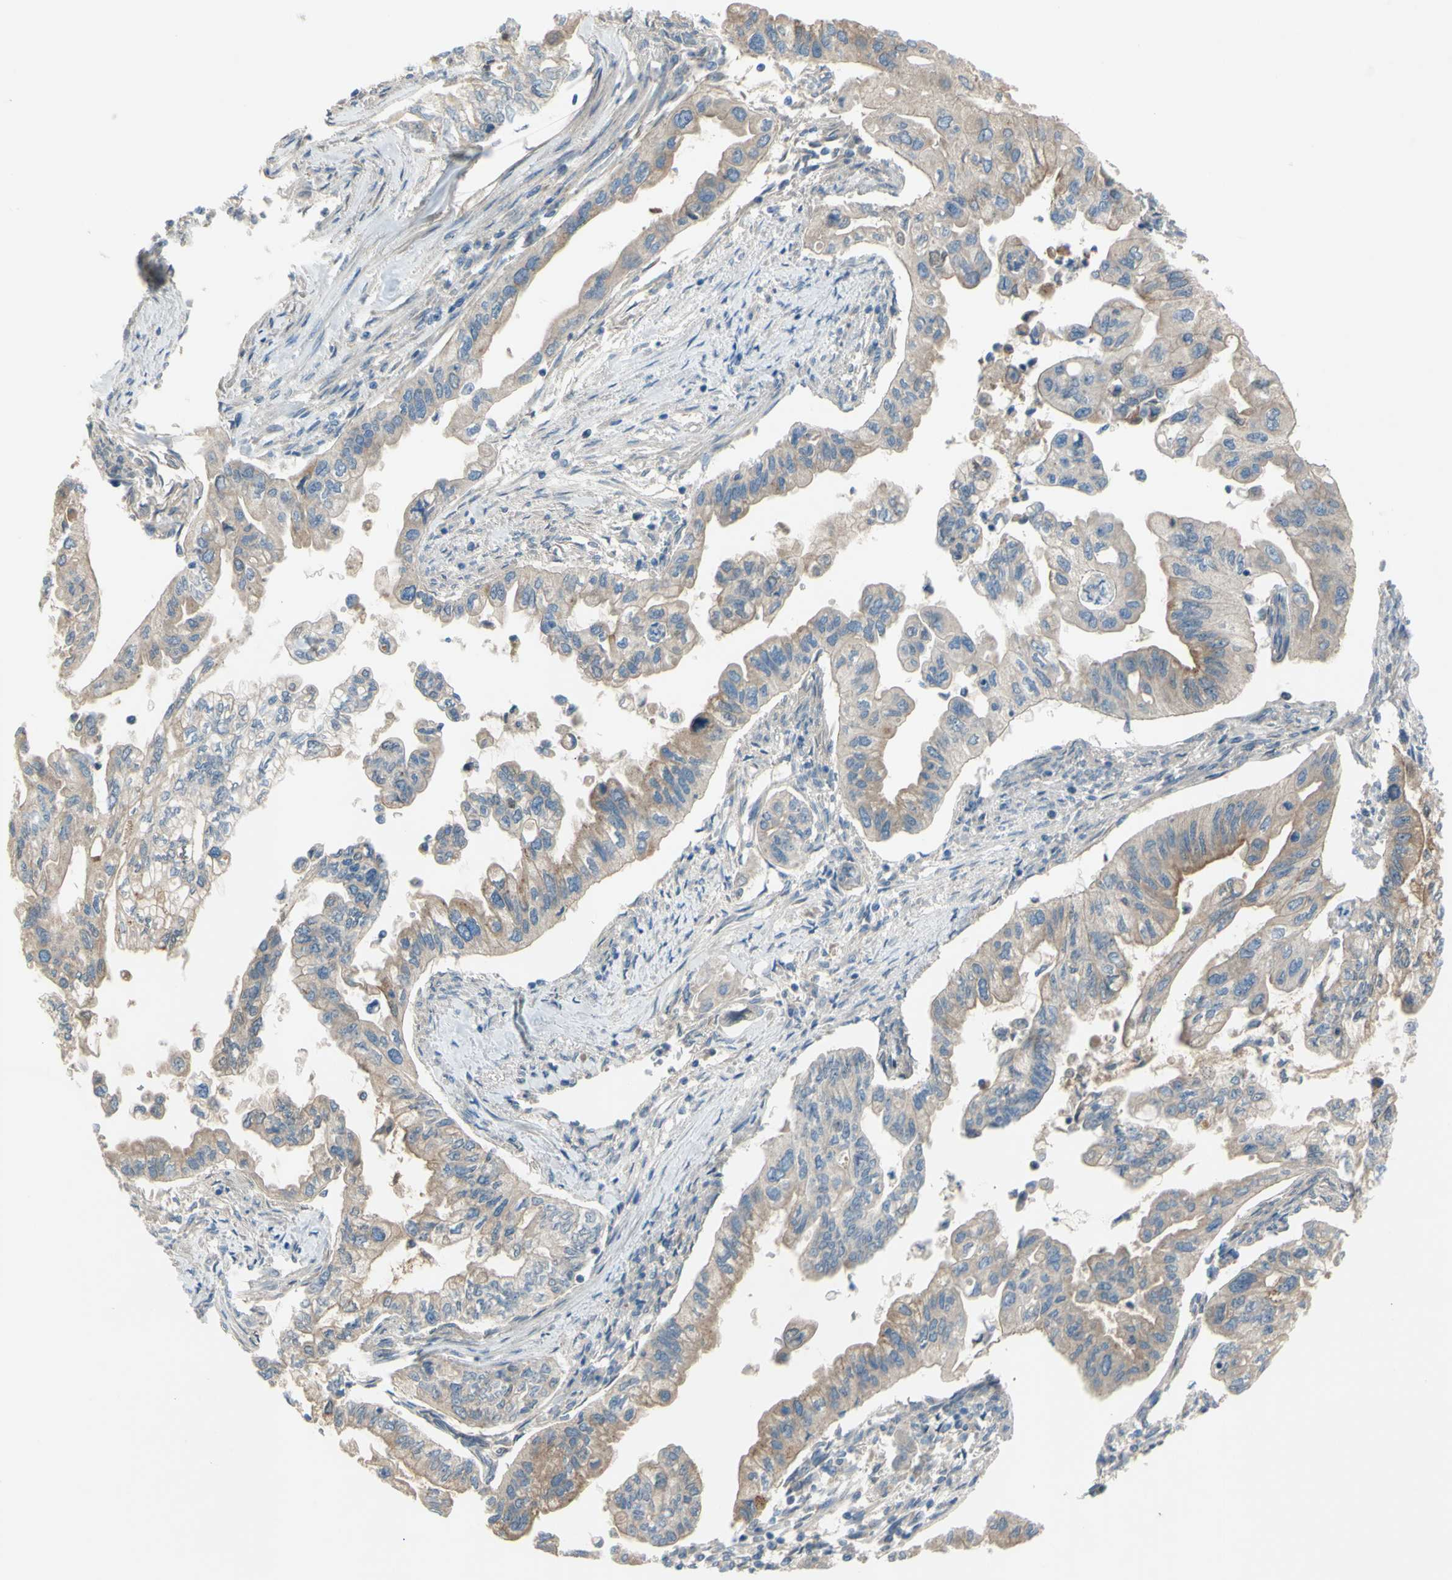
{"staining": {"intensity": "weak", "quantity": "25%-75%", "location": "cytoplasmic/membranous"}, "tissue": "pancreatic cancer", "cell_type": "Tumor cells", "image_type": "cancer", "snomed": [{"axis": "morphology", "description": "Normal tissue, NOS"}, {"axis": "topography", "description": "Pancreas"}], "caption": "Pancreatic cancer stained with DAB immunohistochemistry demonstrates low levels of weak cytoplasmic/membranous positivity in about 25%-75% of tumor cells.", "gene": "ATRN", "patient": {"sex": "male", "age": 42}}